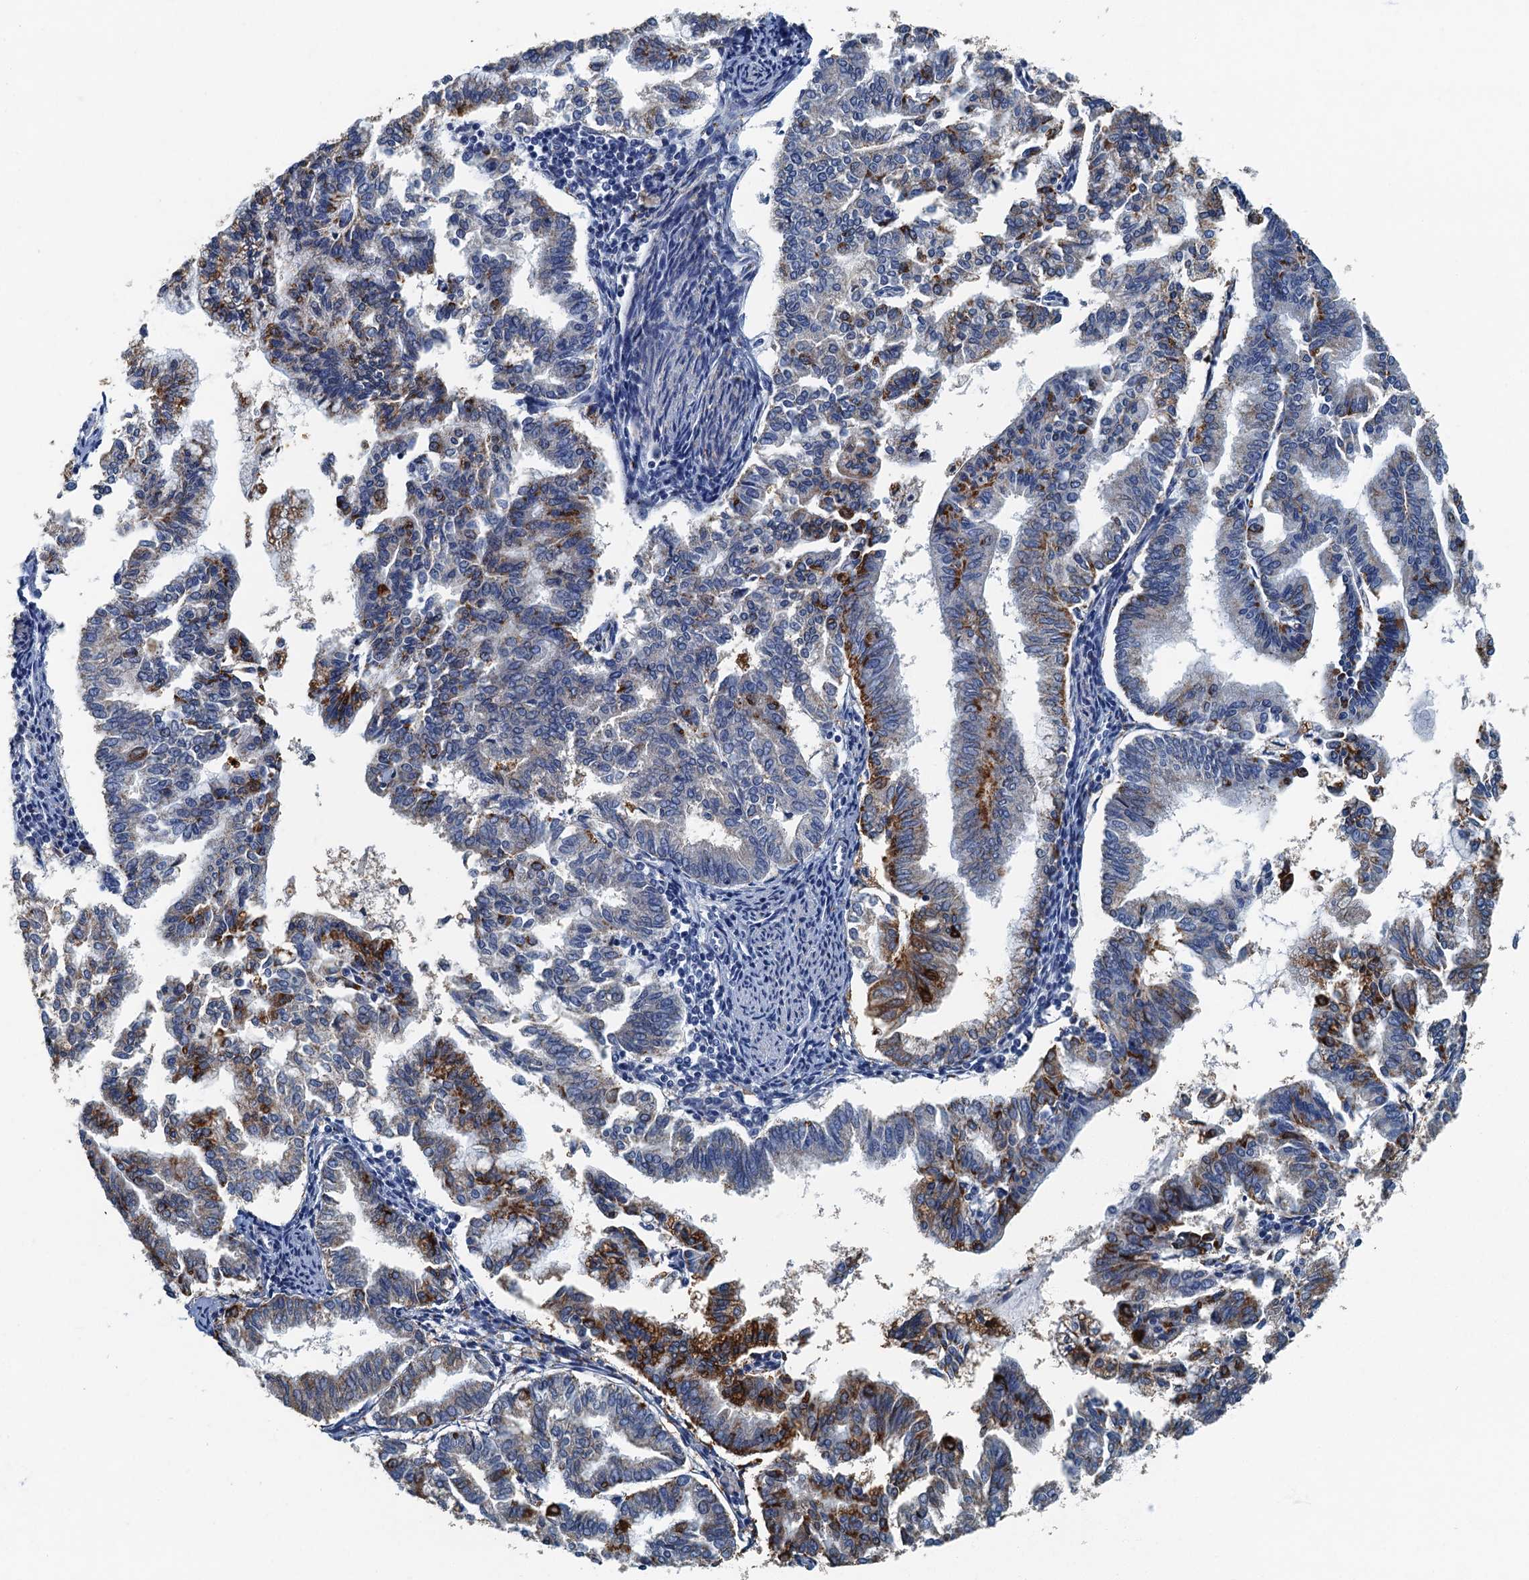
{"staining": {"intensity": "strong", "quantity": "<25%", "location": "cytoplasmic/membranous"}, "tissue": "endometrial cancer", "cell_type": "Tumor cells", "image_type": "cancer", "snomed": [{"axis": "morphology", "description": "Adenocarcinoma, NOS"}, {"axis": "topography", "description": "Endometrium"}], "caption": "The immunohistochemical stain shows strong cytoplasmic/membranous expression in tumor cells of endometrial adenocarcinoma tissue.", "gene": "GADL1", "patient": {"sex": "female", "age": 79}}